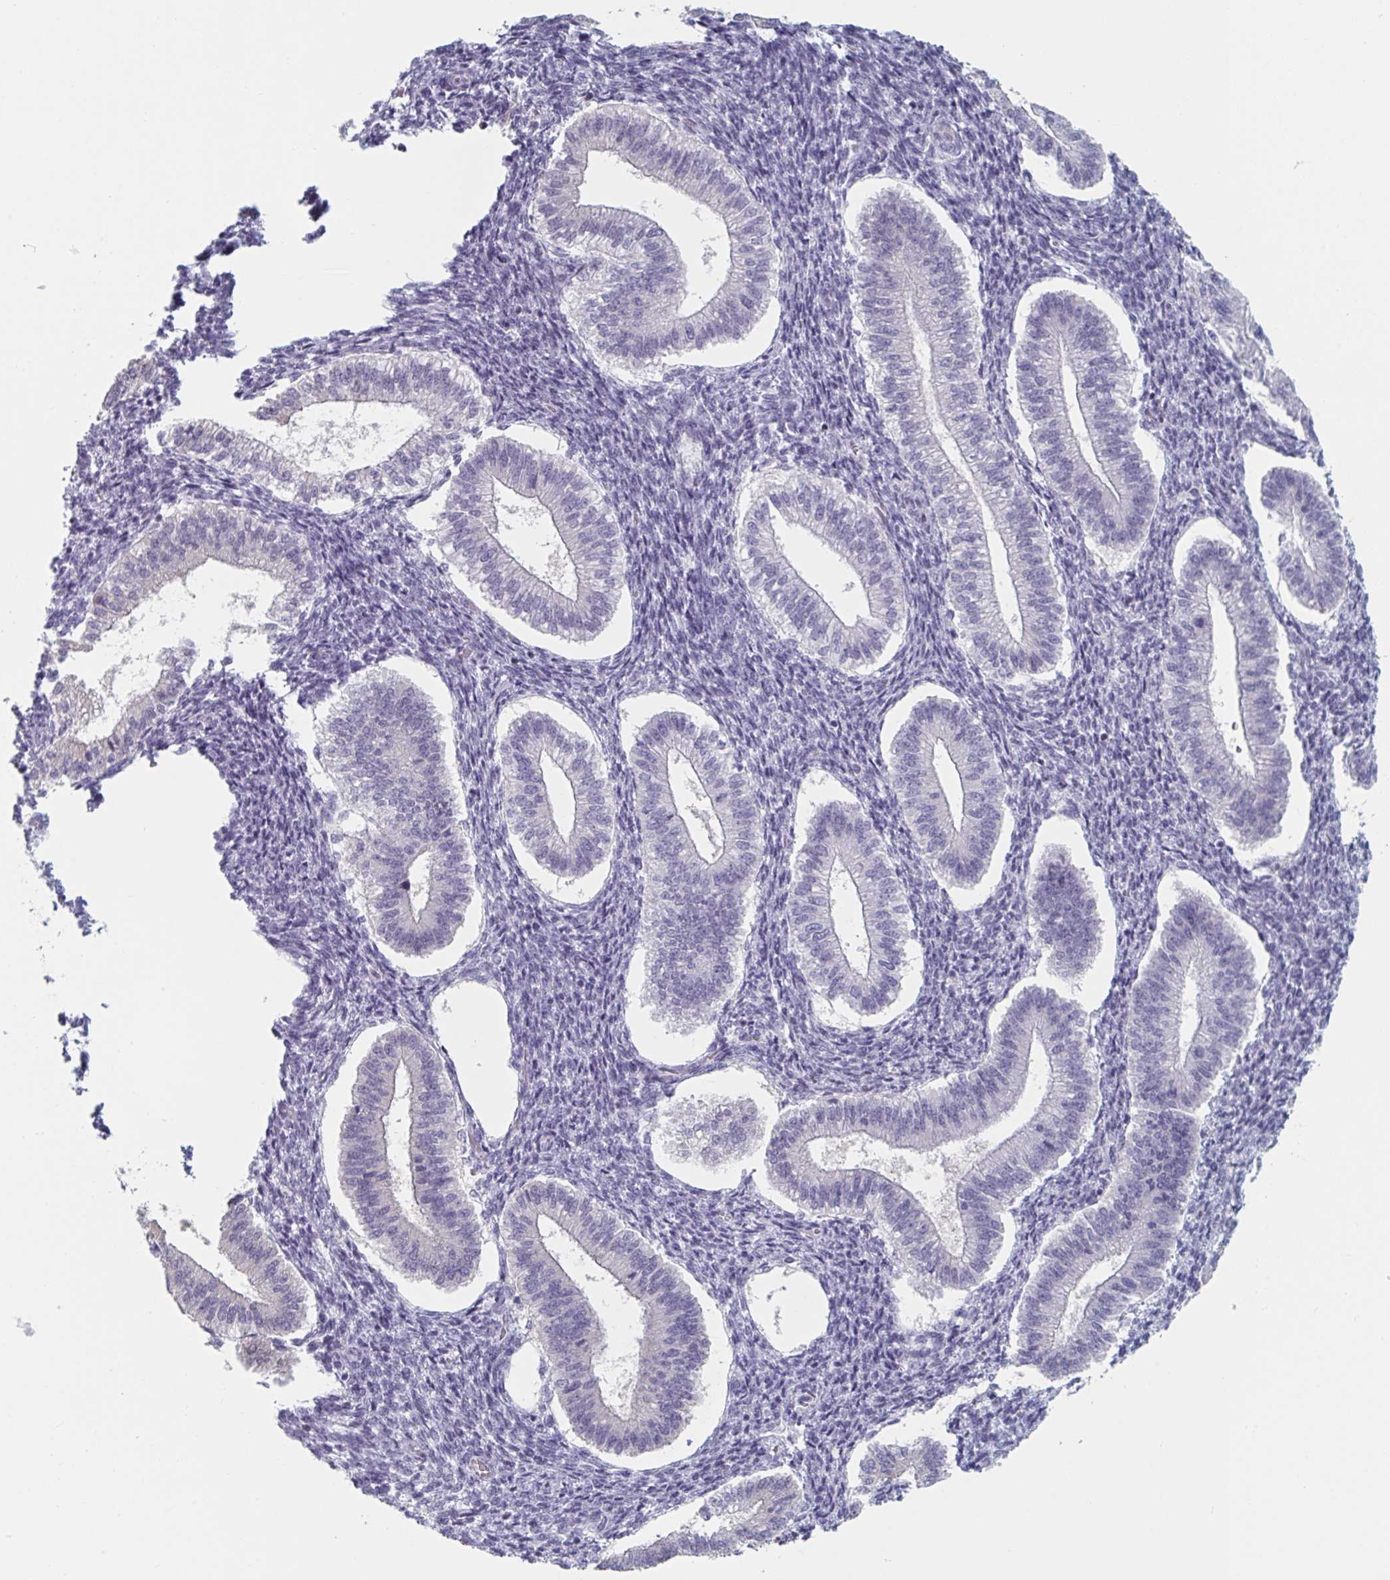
{"staining": {"intensity": "negative", "quantity": "none", "location": "none"}, "tissue": "endometrium", "cell_type": "Cells in endometrial stroma", "image_type": "normal", "snomed": [{"axis": "morphology", "description": "Normal tissue, NOS"}, {"axis": "topography", "description": "Endometrium"}], "caption": "There is no significant positivity in cells in endometrial stroma of endometrium. The staining is performed using DAB brown chromogen with nuclei counter-stained in using hematoxylin.", "gene": "FOXA1", "patient": {"sex": "female", "age": 25}}